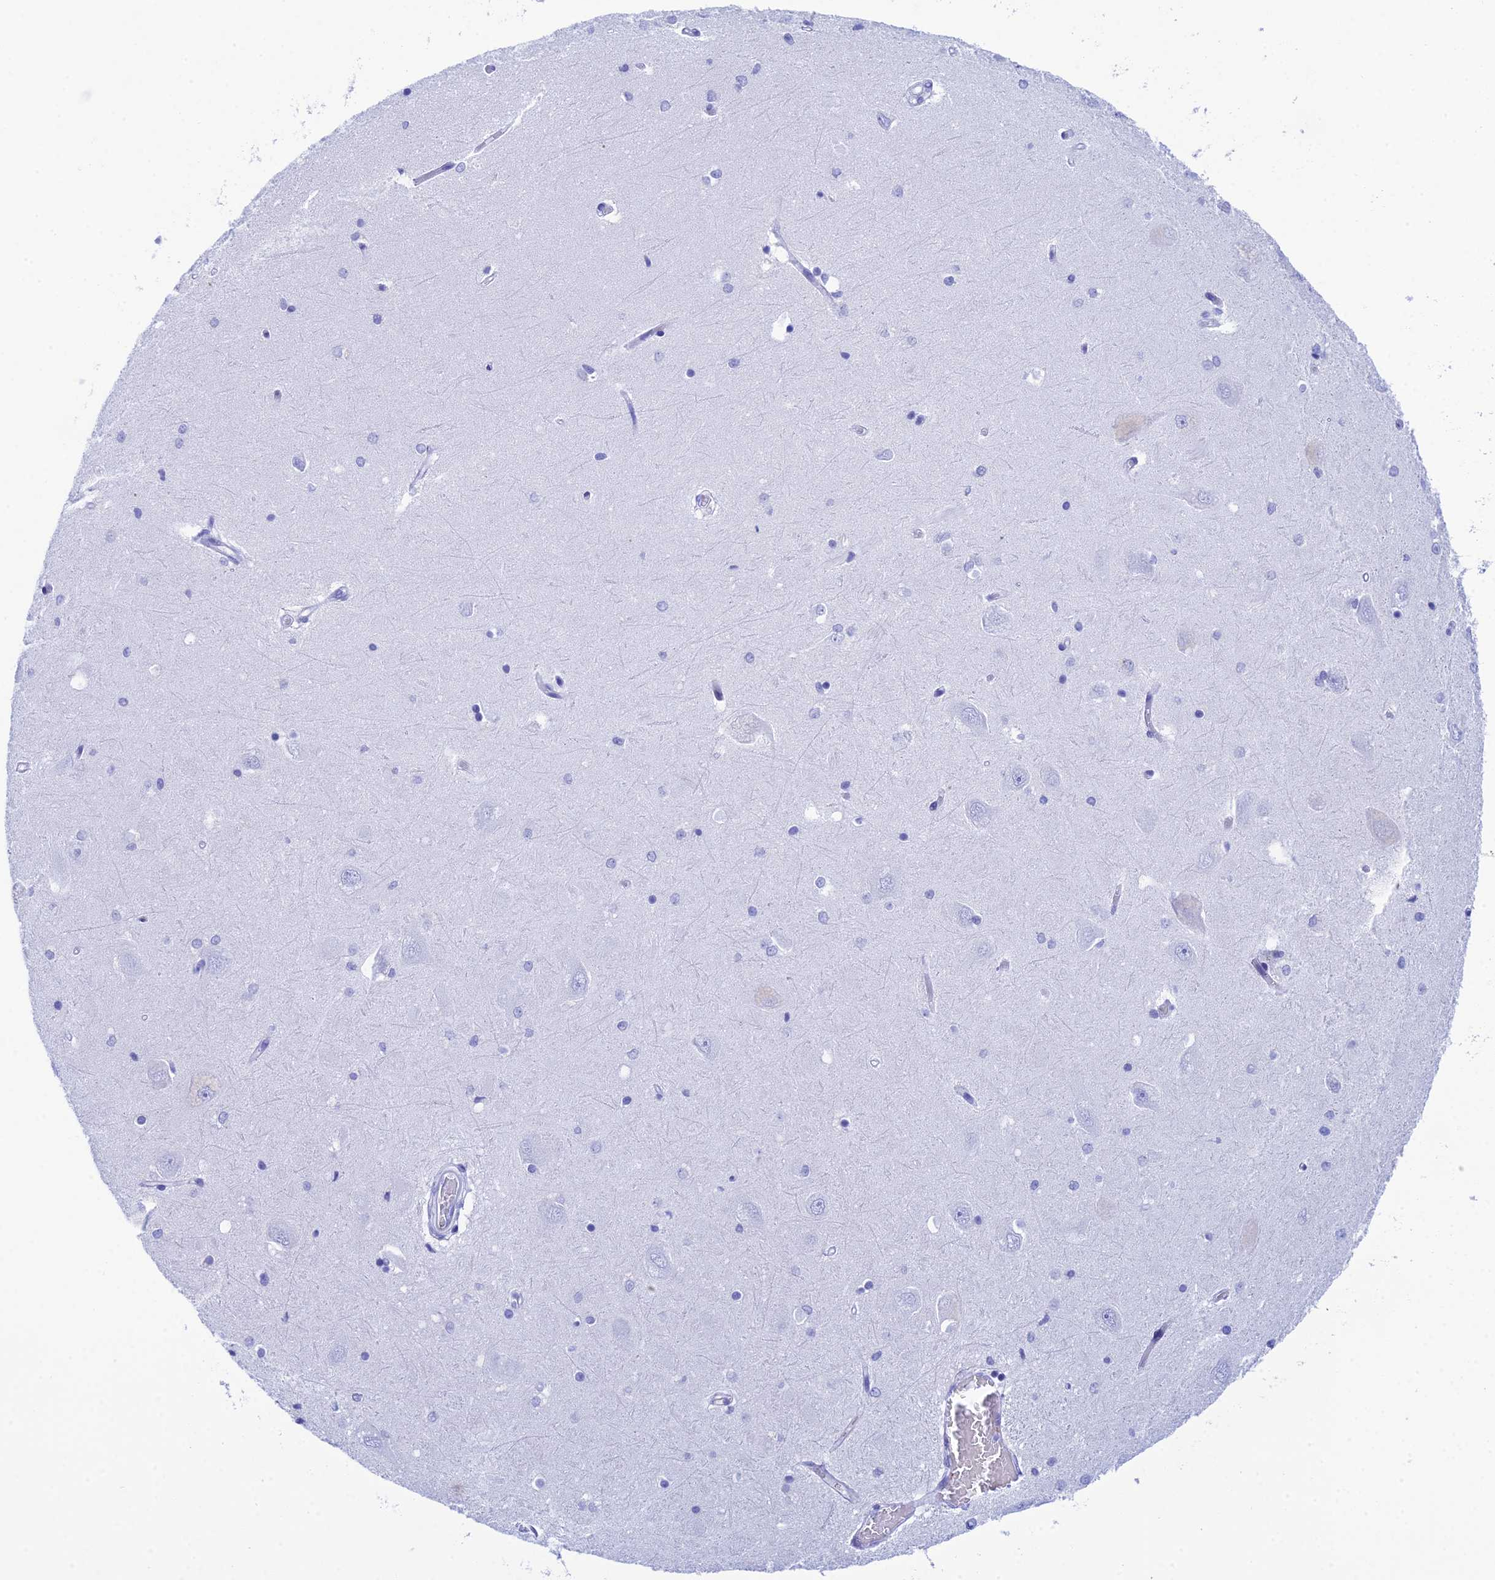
{"staining": {"intensity": "negative", "quantity": "none", "location": "none"}, "tissue": "hippocampus", "cell_type": "Glial cells", "image_type": "normal", "snomed": [{"axis": "morphology", "description": "Normal tissue, NOS"}, {"axis": "topography", "description": "Hippocampus"}], "caption": "An image of hippocampus stained for a protein exhibits no brown staining in glial cells.", "gene": "REG1A", "patient": {"sex": "male", "age": 45}}